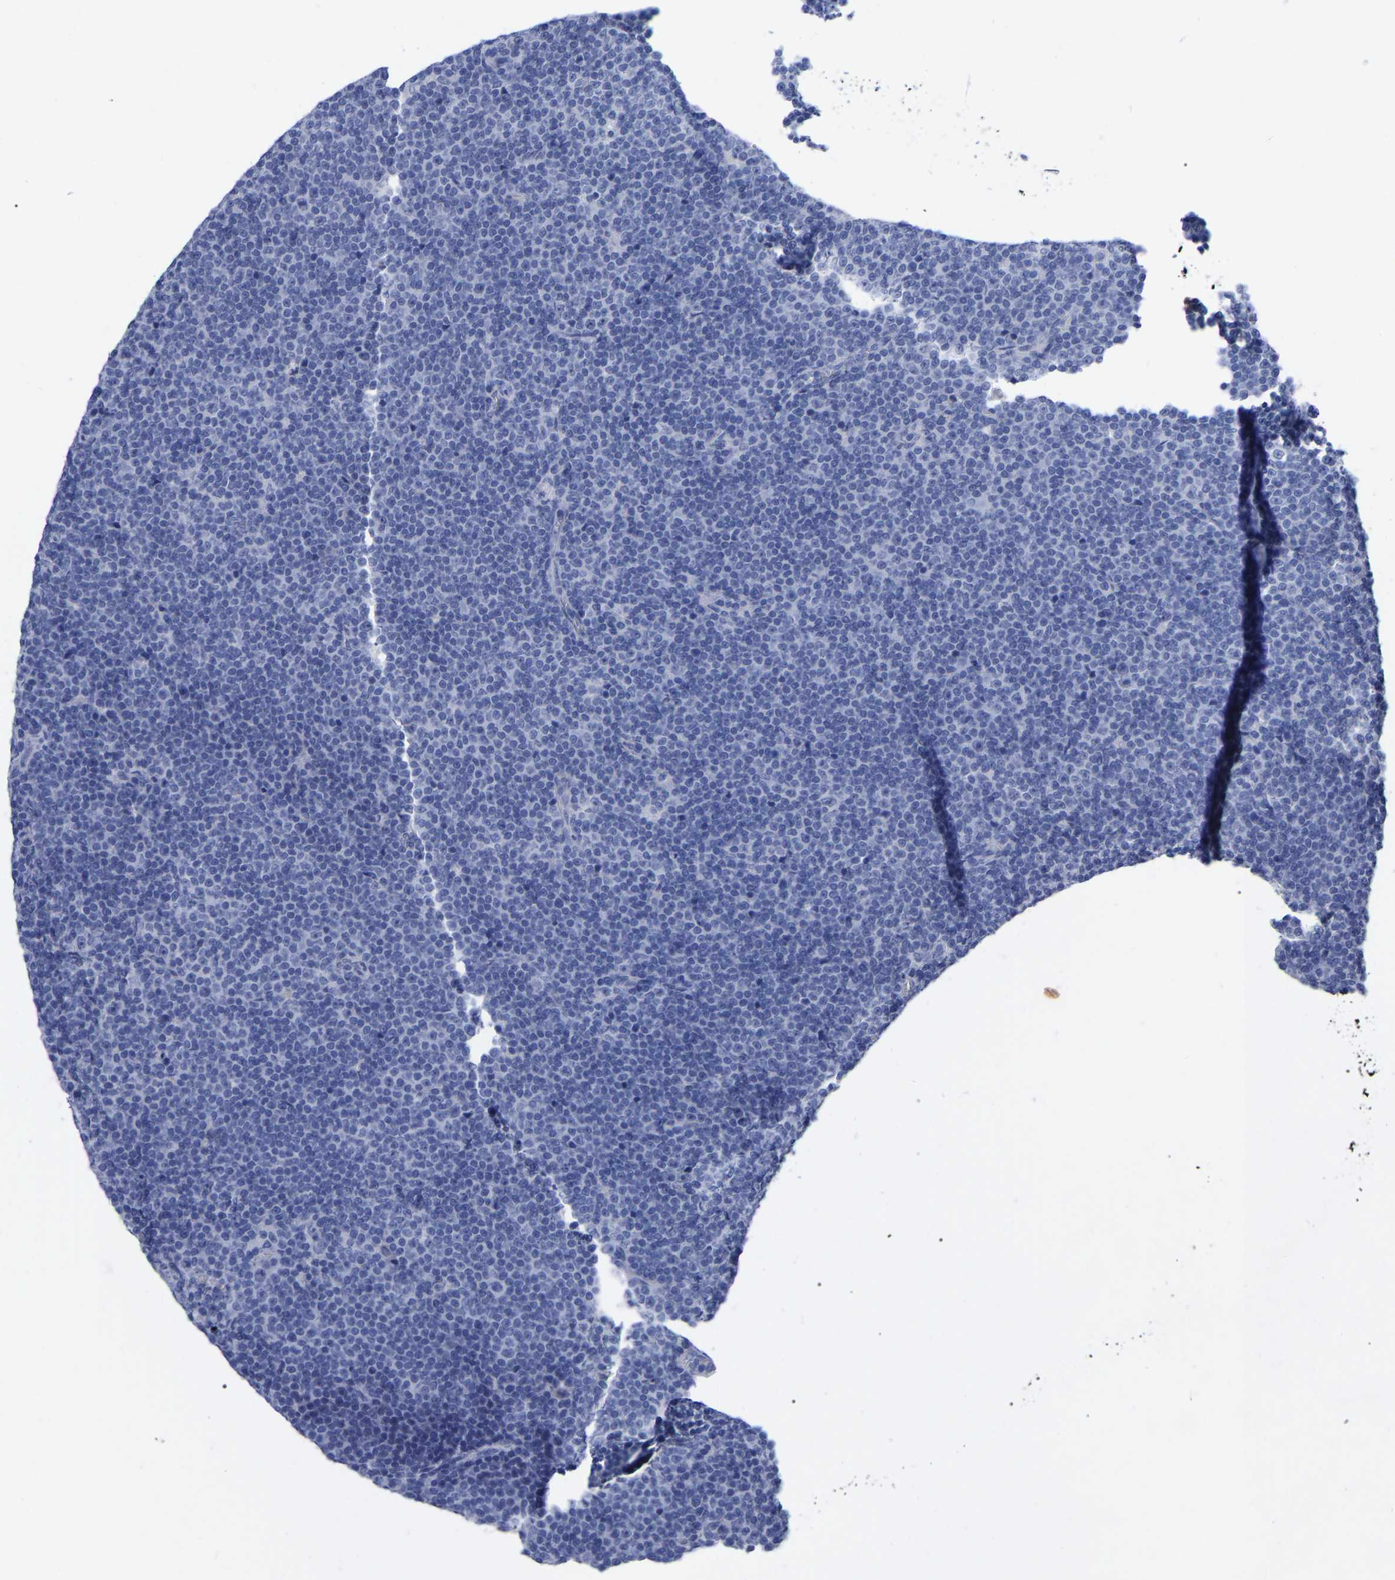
{"staining": {"intensity": "negative", "quantity": "none", "location": "none"}, "tissue": "lymphoma", "cell_type": "Tumor cells", "image_type": "cancer", "snomed": [{"axis": "morphology", "description": "Malignant lymphoma, non-Hodgkin's type, Low grade"}, {"axis": "topography", "description": "Lymph node"}], "caption": "Lymphoma was stained to show a protein in brown. There is no significant expression in tumor cells. Brightfield microscopy of immunohistochemistry (IHC) stained with DAB (3,3'-diaminobenzidine) (brown) and hematoxylin (blue), captured at high magnification.", "gene": "ANXA13", "patient": {"sex": "female", "age": 67}}